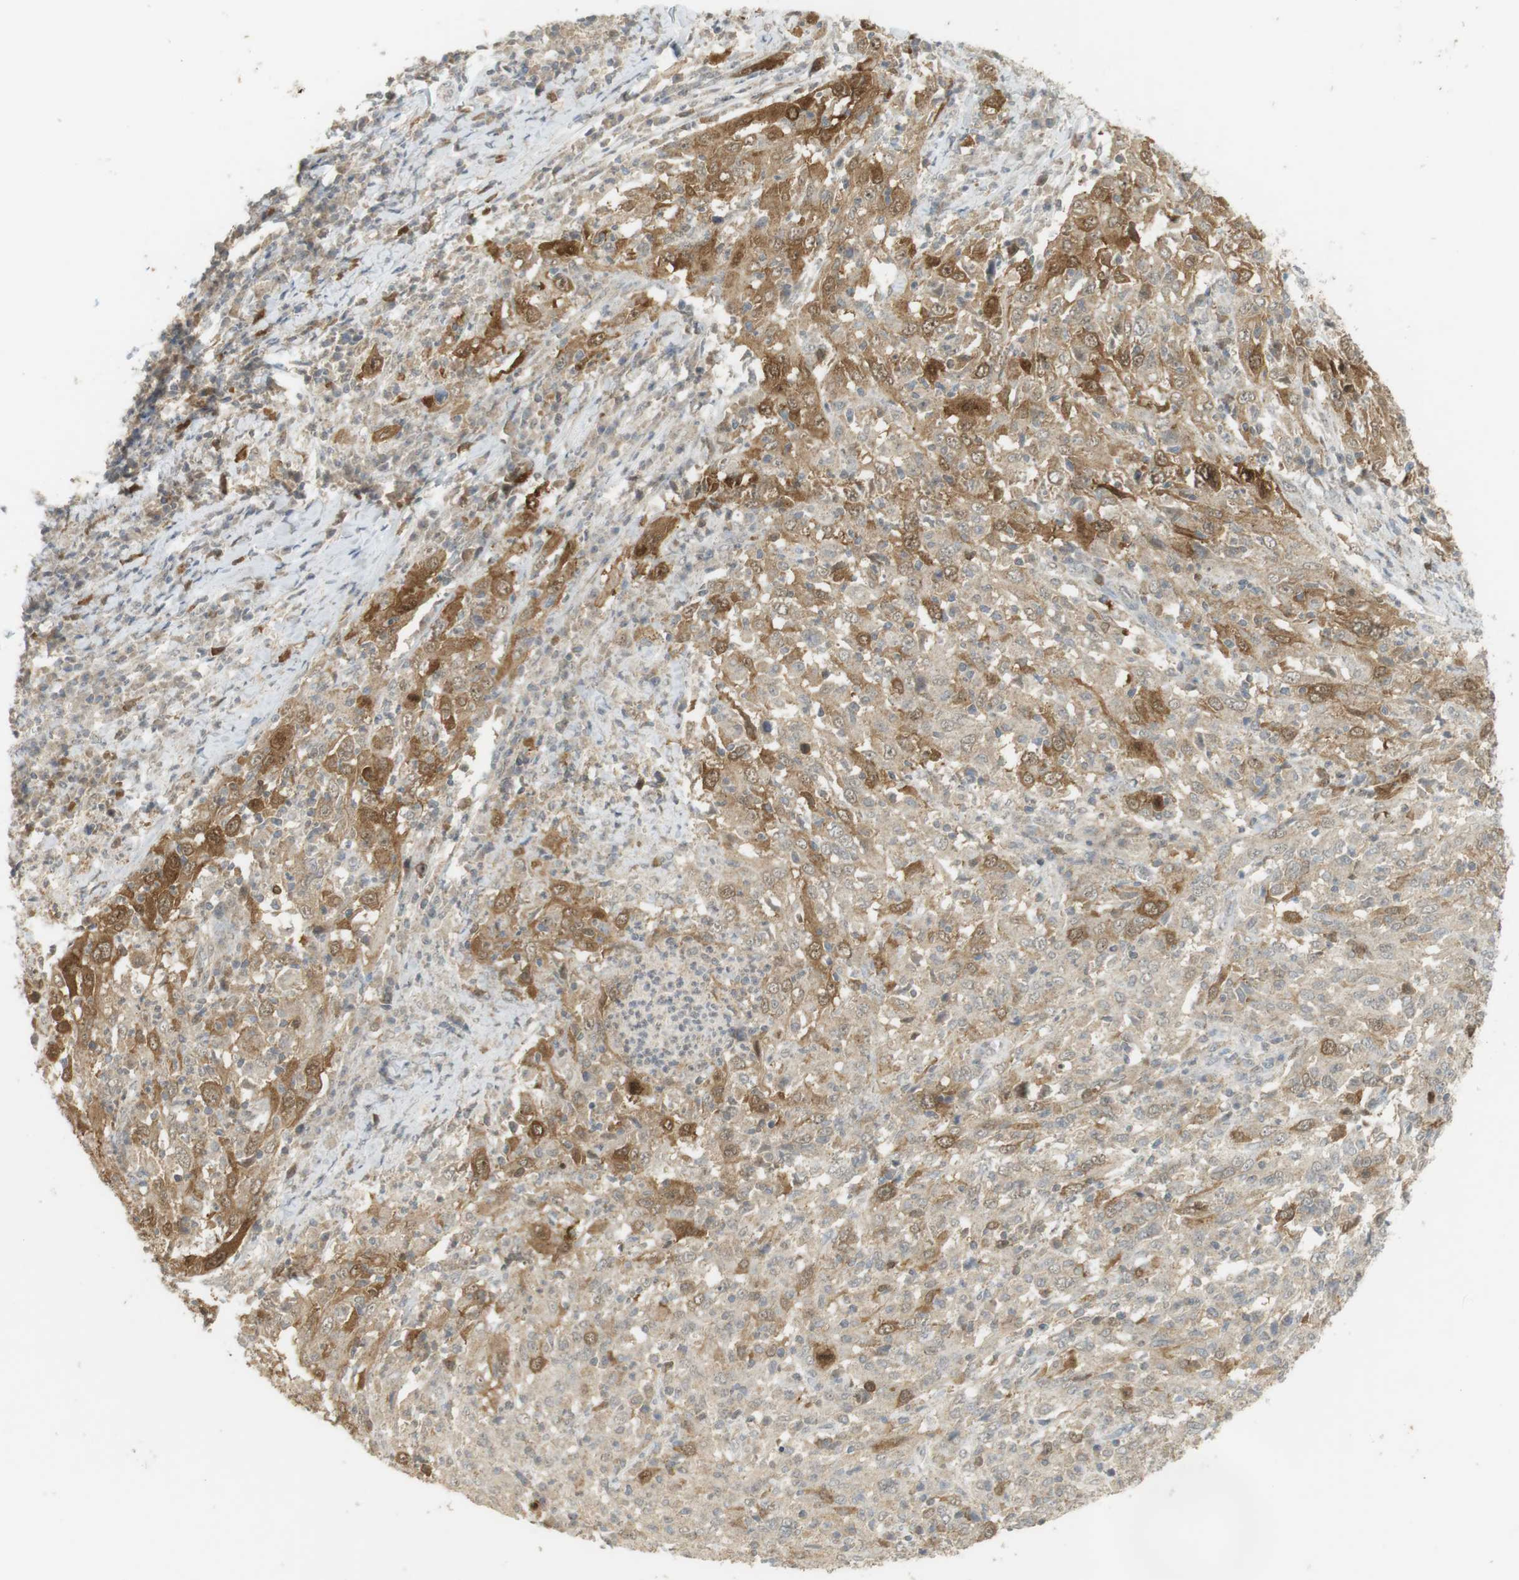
{"staining": {"intensity": "moderate", "quantity": "<25%", "location": "cytoplasmic/membranous"}, "tissue": "cervical cancer", "cell_type": "Tumor cells", "image_type": "cancer", "snomed": [{"axis": "morphology", "description": "Squamous cell carcinoma, NOS"}, {"axis": "topography", "description": "Cervix"}], "caption": "Immunohistochemistry photomicrograph of neoplastic tissue: cervical cancer stained using immunohistochemistry (IHC) displays low levels of moderate protein expression localized specifically in the cytoplasmic/membranous of tumor cells, appearing as a cytoplasmic/membranous brown color.", "gene": "TTK", "patient": {"sex": "female", "age": 46}}